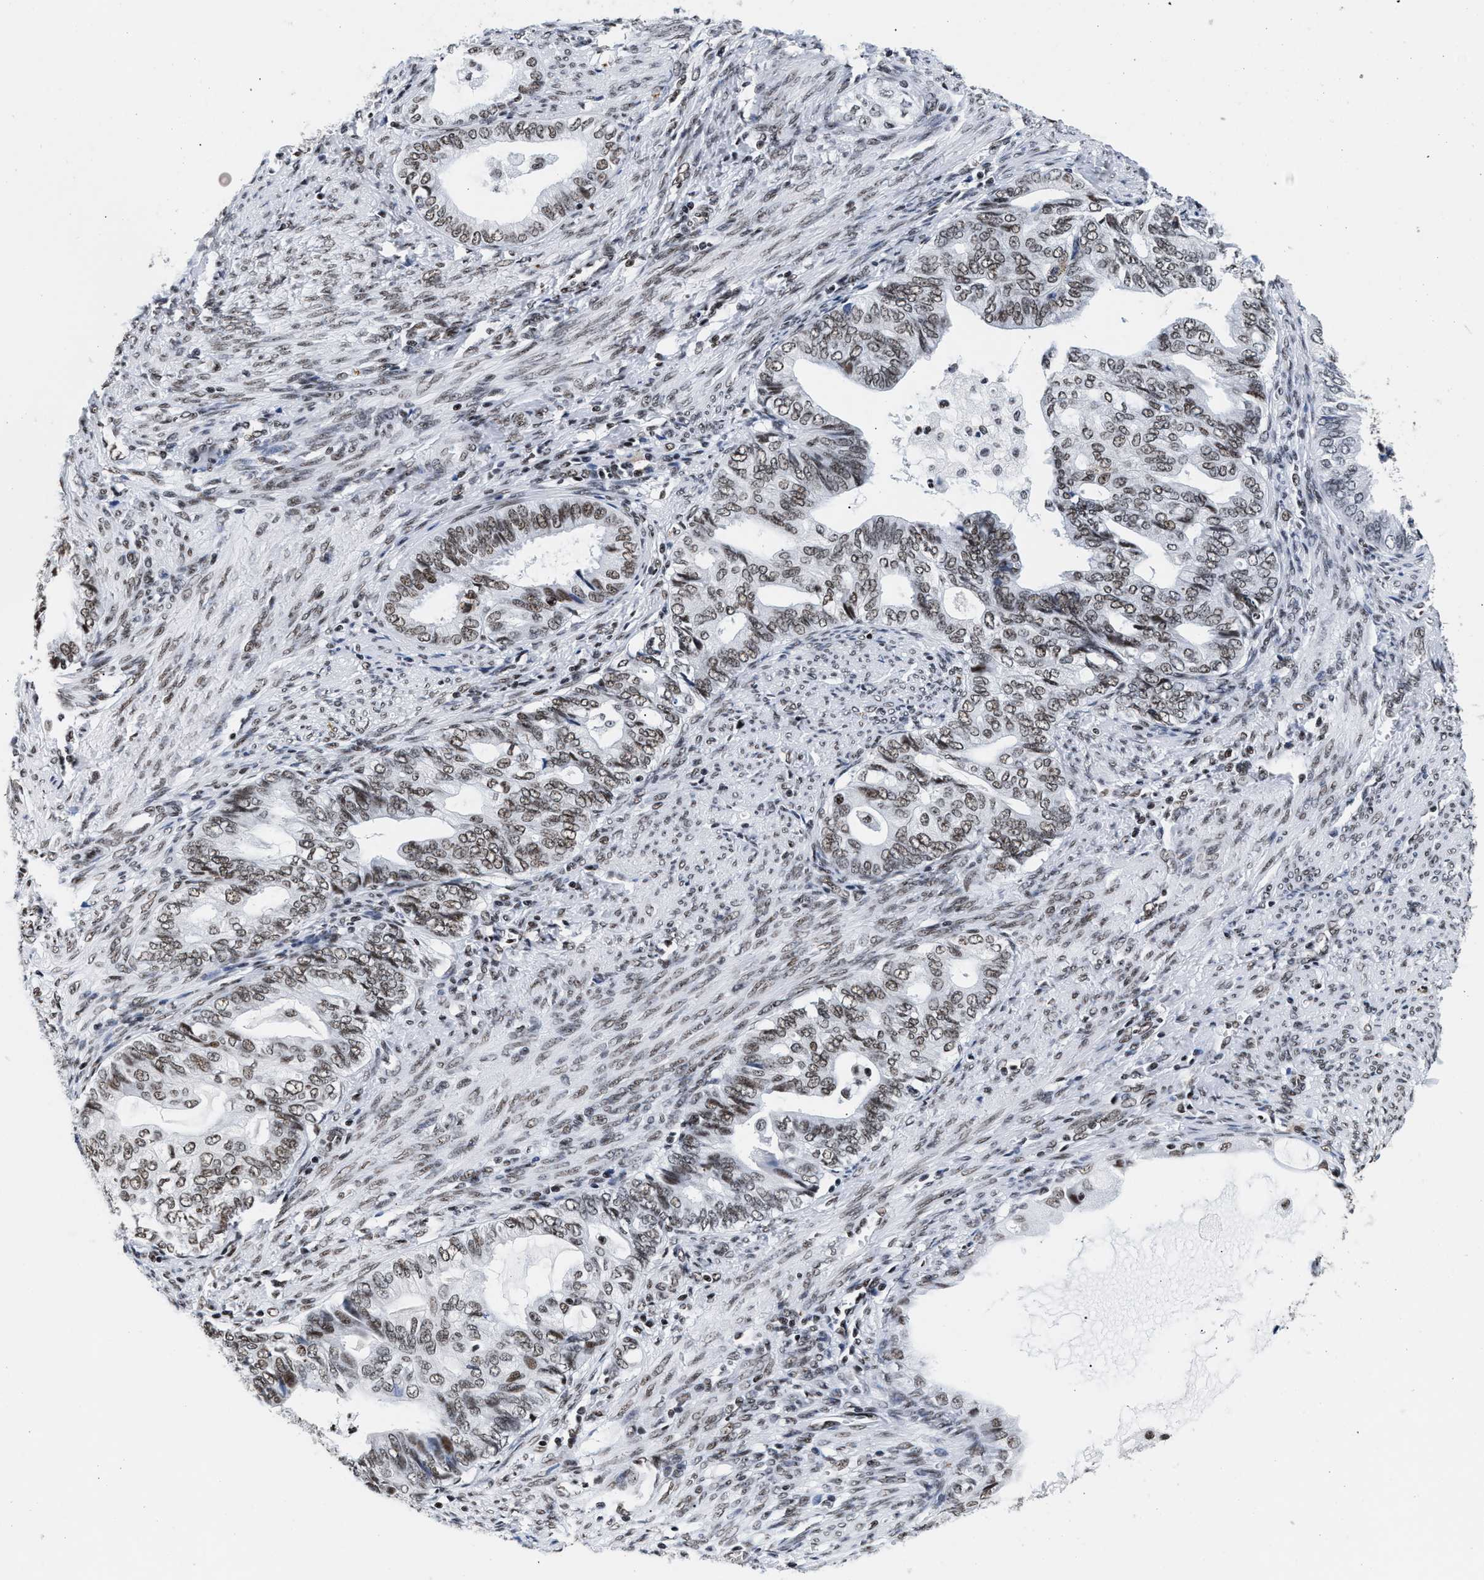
{"staining": {"intensity": "moderate", "quantity": "25%-75%", "location": "nuclear"}, "tissue": "endometrial cancer", "cell_type": "Tumor cells", "image_type": "cancer", "snomed": [{"axis": "morphology", "description": "Adenocarcinoma, NOS"}, {"axis": "topography", "description": "Endometrium"}], "caption": "Protein analysis of endometrial cancer tissue exhibits moderate nuclear expression in approximately 25%-75% of tumor cells.", "gene": "RAD21", "patient": {"sex": "female", "age": 86}}